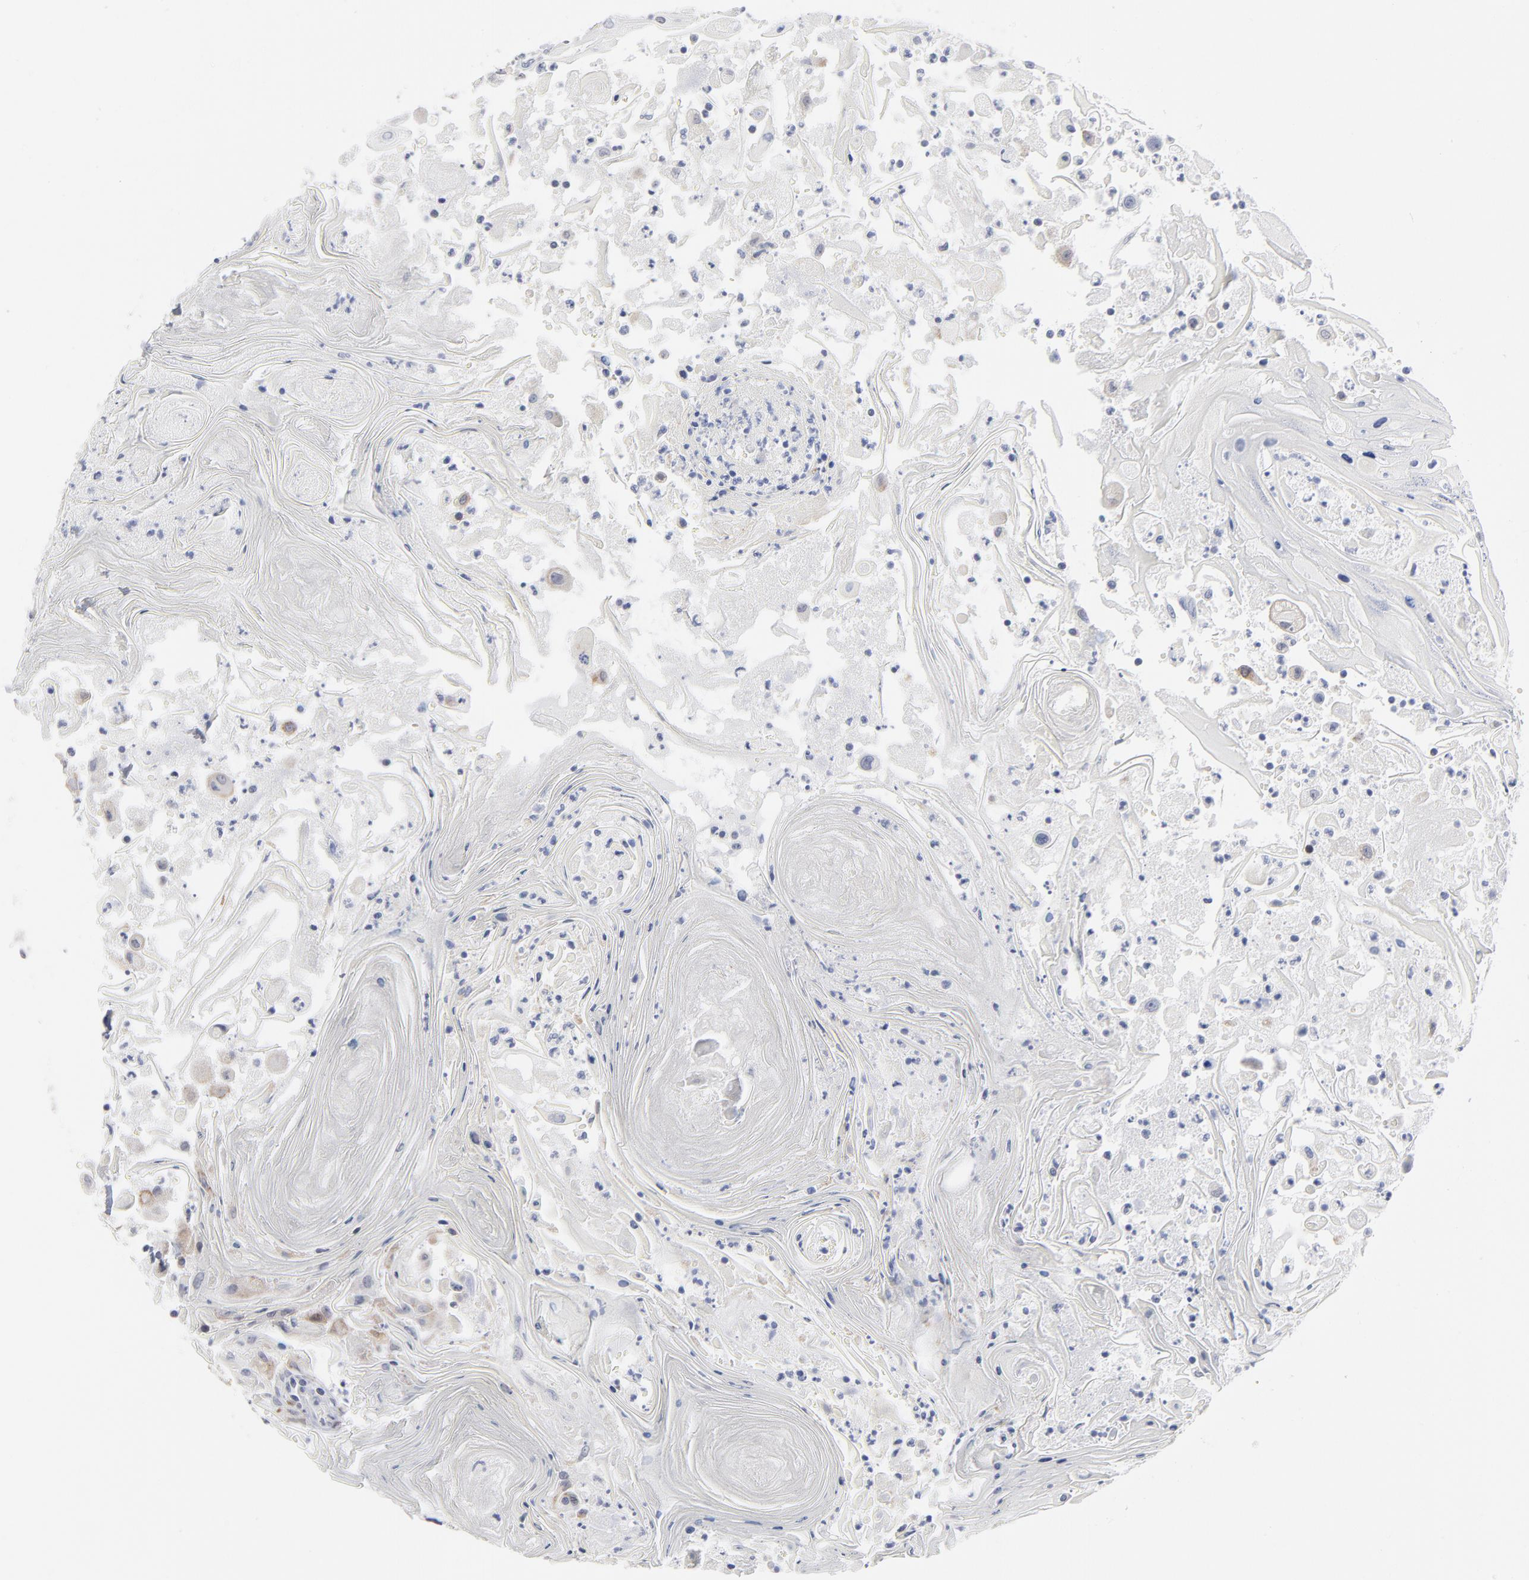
{"staining": {"intensity": "weak", "quantity": "<25%", "location": "cytoplasmic/membranous,nuclear"}, "tissue": "head and neck cancer", "cell_type": "Tumor cells", "image_type": "cancer", "snomed": [{"axis": "morphology", "description": "Squamous cell carcinoma, NOS"}, {"axis": "topography", "description": "Oral tissue"}, {"axis": "topography", "description": "Head-Neck"}], "caption": "Tumor cells are negative for brown protein staining in head and neck cancer. (Brightfield microscopy of DAB IHC at high magnification).", "gene": "AURKA", "patient": {"sex": "female", "age": 76}}